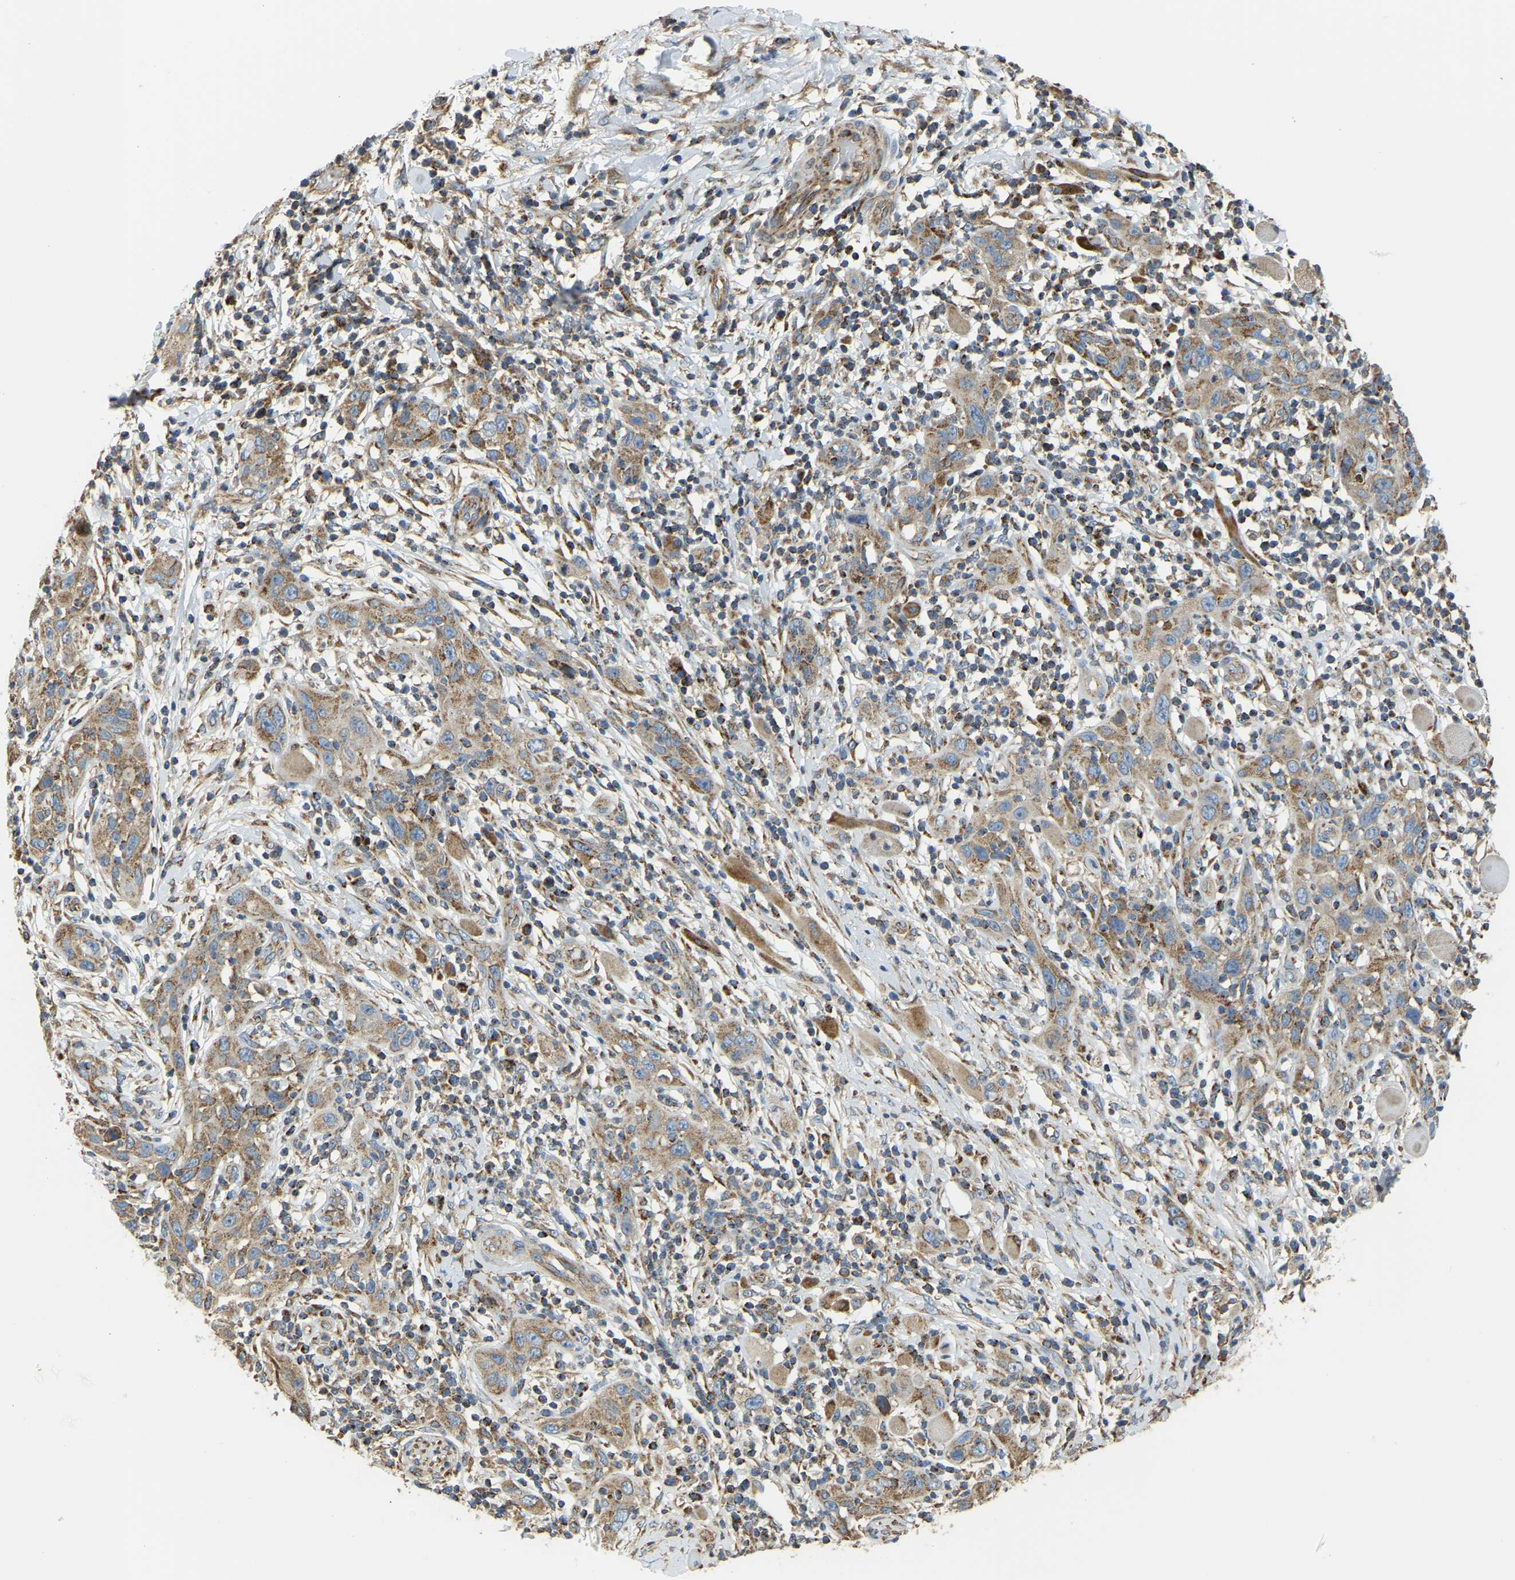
{"staining": {"intensity": "weak", "quantity": ">75%", "location": "cytoplasmic/membranous"}, "tissue": "skin cancer", "cell_type": "Tumor cells", "image_type": "cancer", "snomed": [{"axis": "morphology", "description": "Squamous cell carcinoma, NOS"}, {"axis": "topography", "description": "Skin"}], "caption": "A low amount of weak cytoplasmic/membranous expression is identified in approximately >75% of tumor cells in skin cancer tissue.", "gene": "PSMD7", "patient": {"sex": "female", "age": 88}}